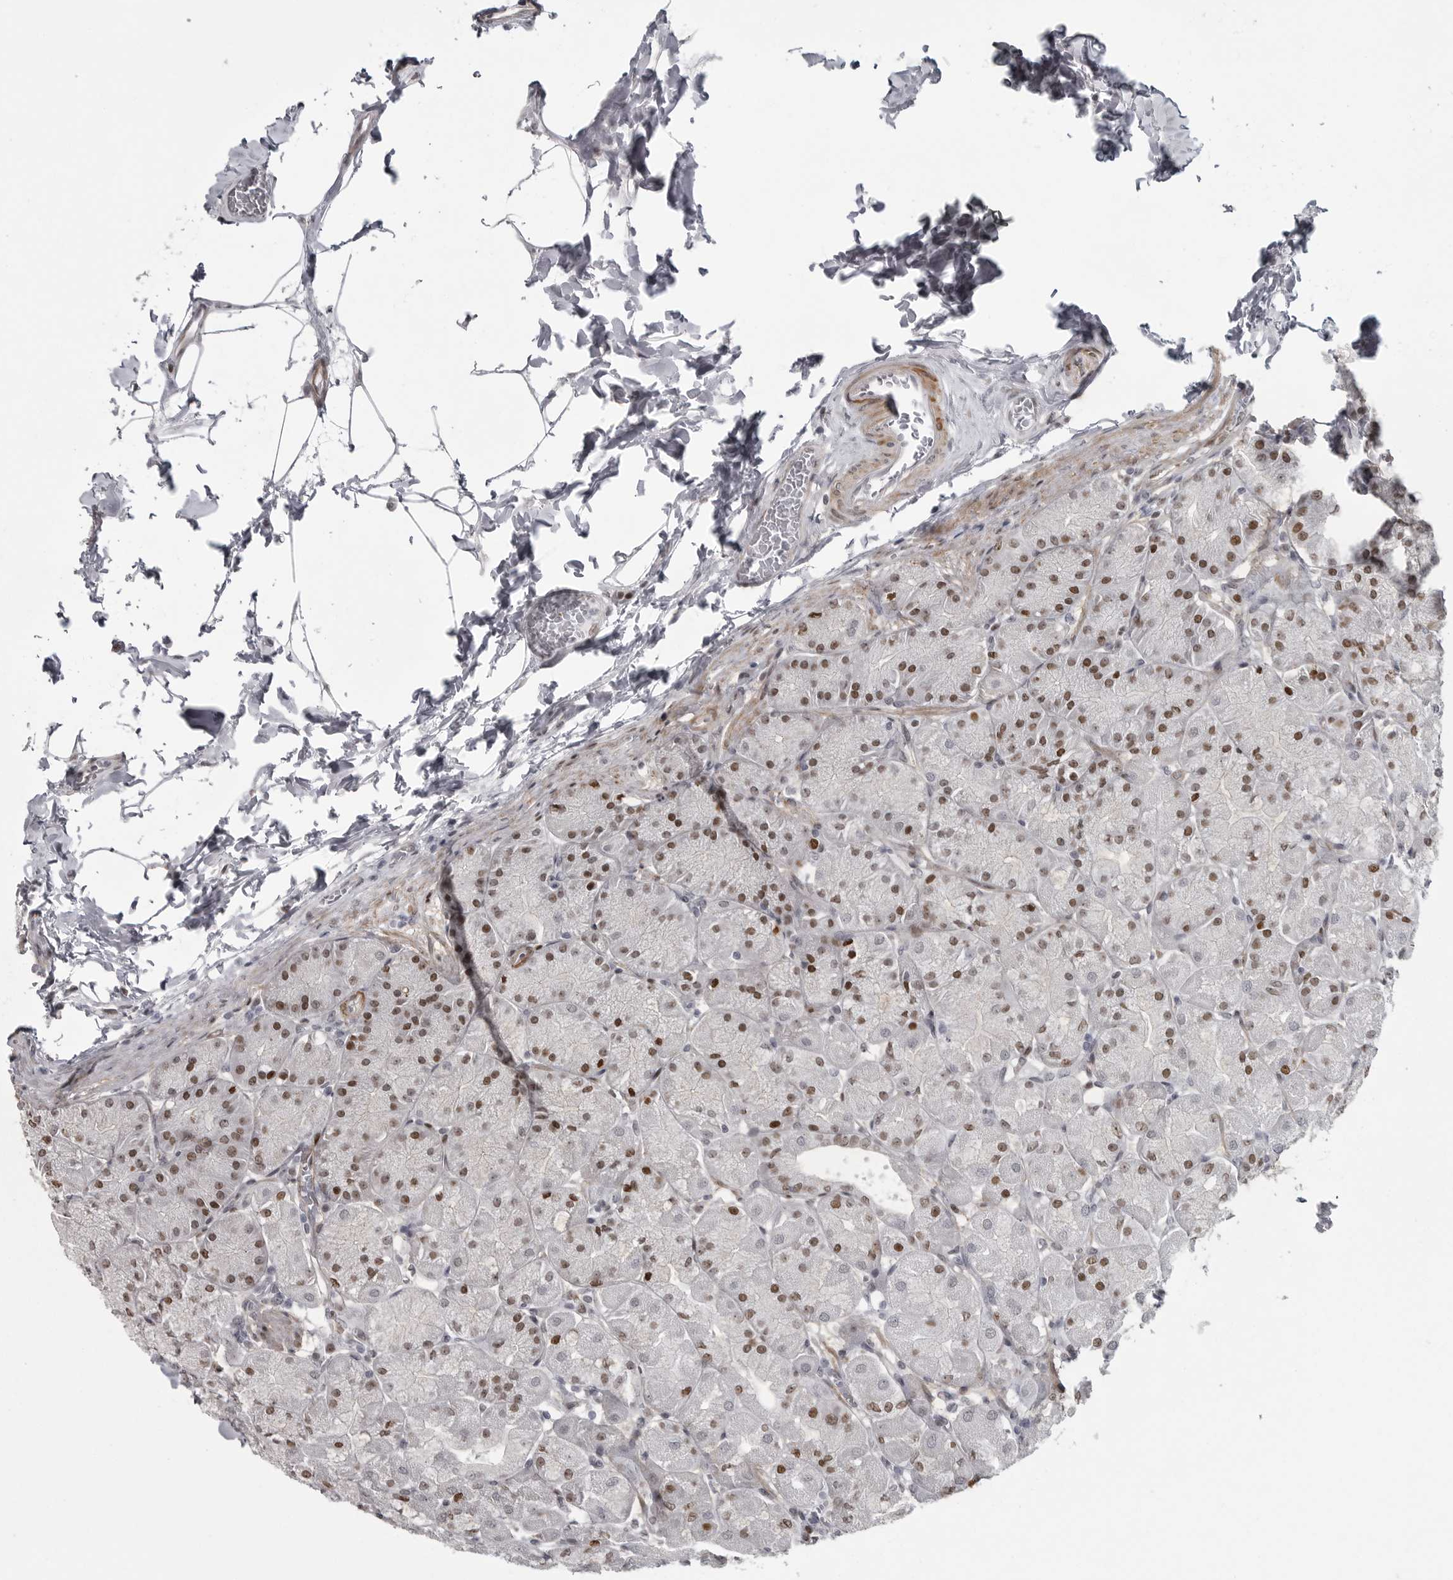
{"staining": {"intensity": "strong", "quantity": "25%-75%", "location": "nuclear"}, "tissue": "stomach", "cell_type": "Glandular cells", "image_type": "normal", "snomed": [{"axis": "morphology", "description": "Normal tissue, NOS"}, {"axis": "topography", "description": "Stomach, upper"}], "caption": "Brown immunohistochemical staining in benign human stomach reveals strong nuclear positivity in about 25%-75% of glandular cells. Nuclei are stained in blue.", "gene": "HMGN3", "patient": {"sex": "female", "age": 56}}